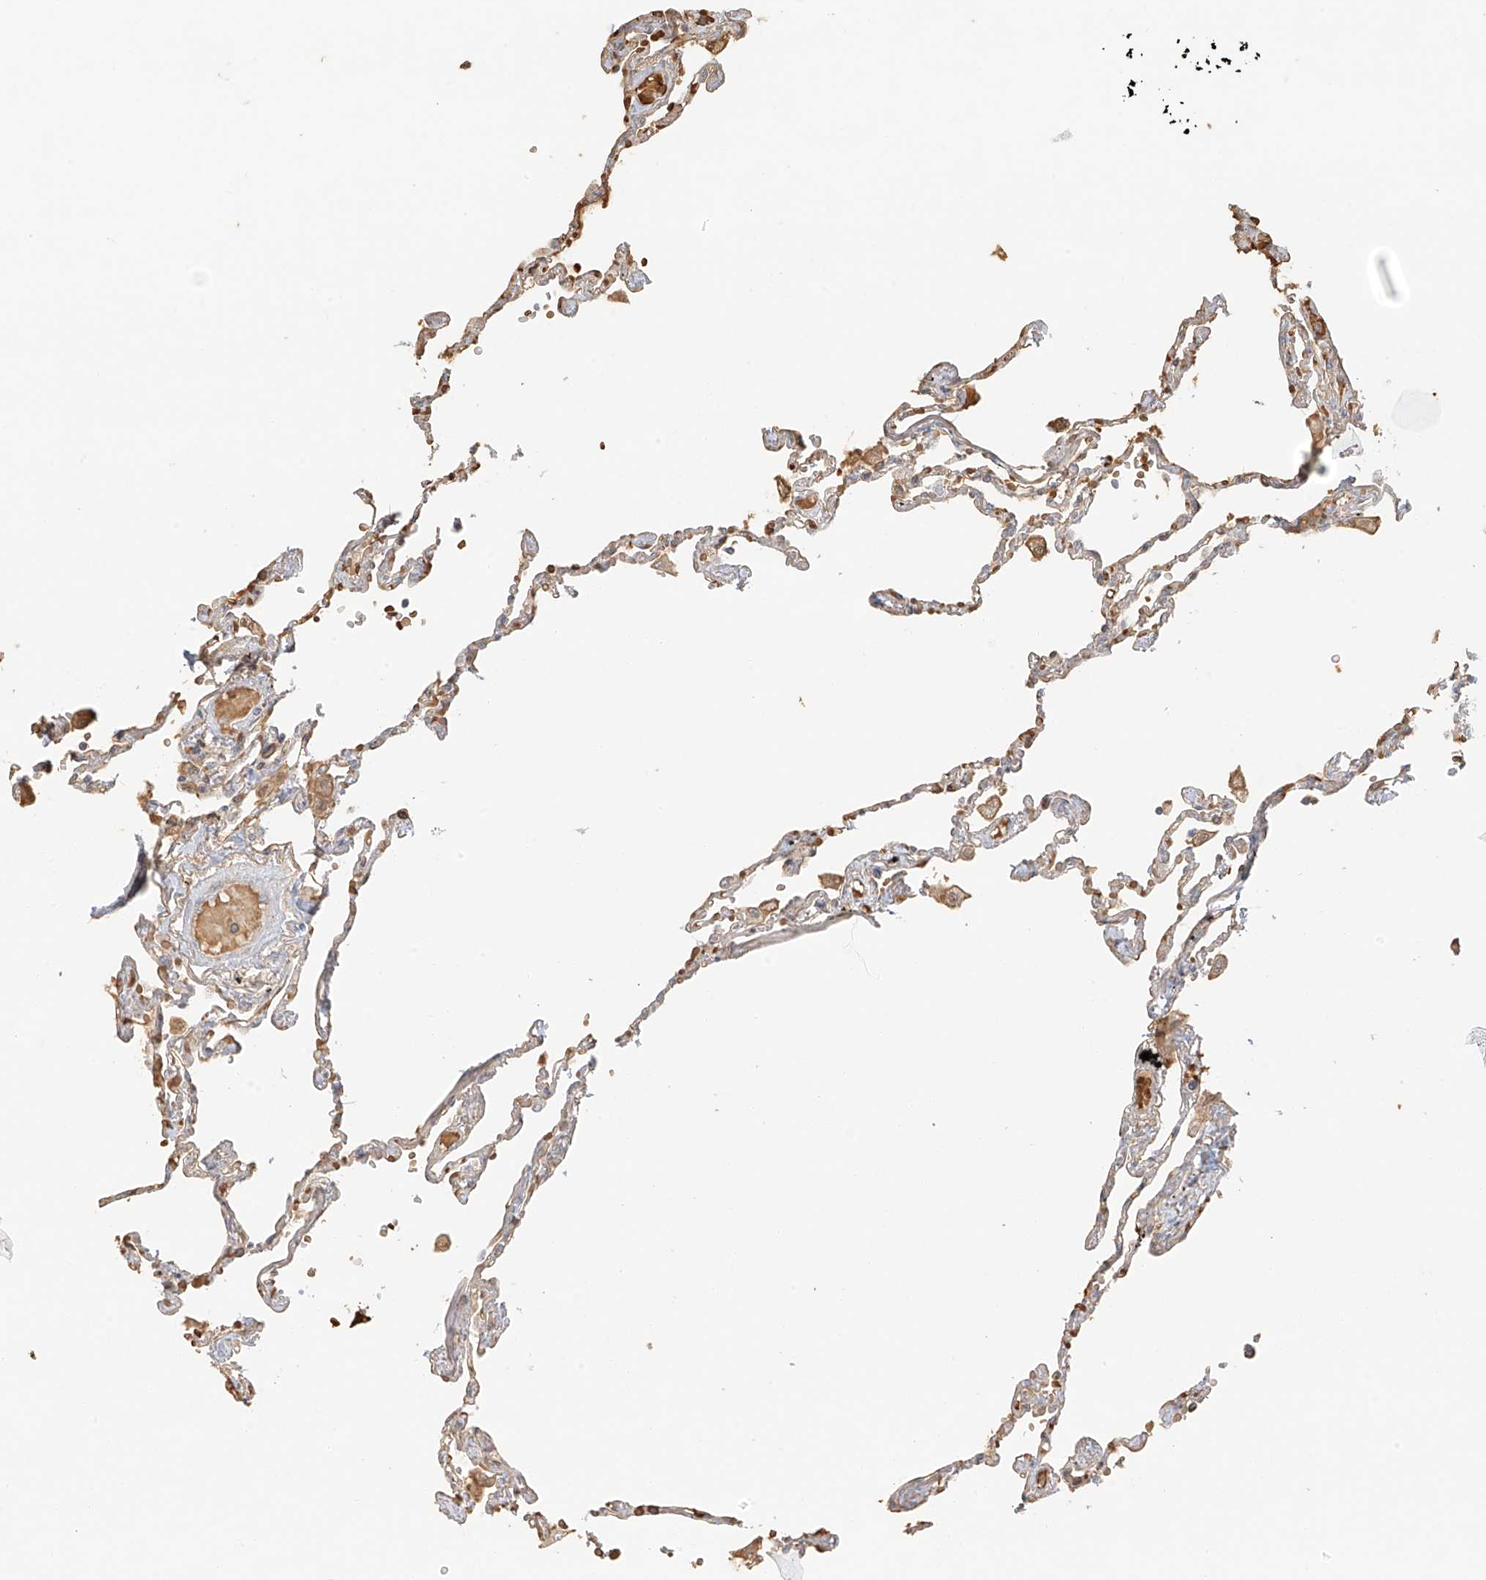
{"staining": {"intensity": "weak", "quantity": "<25%", "location": "cytoplasmic/membranous"}, "tissue": "lung", "cell_type": "Alveolar cells", "image_type": "normal", "snomed": [{"axis": "morphology", "description": "Normal tissue, NOS"}, {"axis": "topography", "description": "Lung"}], "caption": "Alveolar cells are negative for protein expression in unremarkable human lung. (IHC, brightfield microscopy, high magnification).", "gene": "UPK1B", "patient": {"sex": "female", "age": 67}}